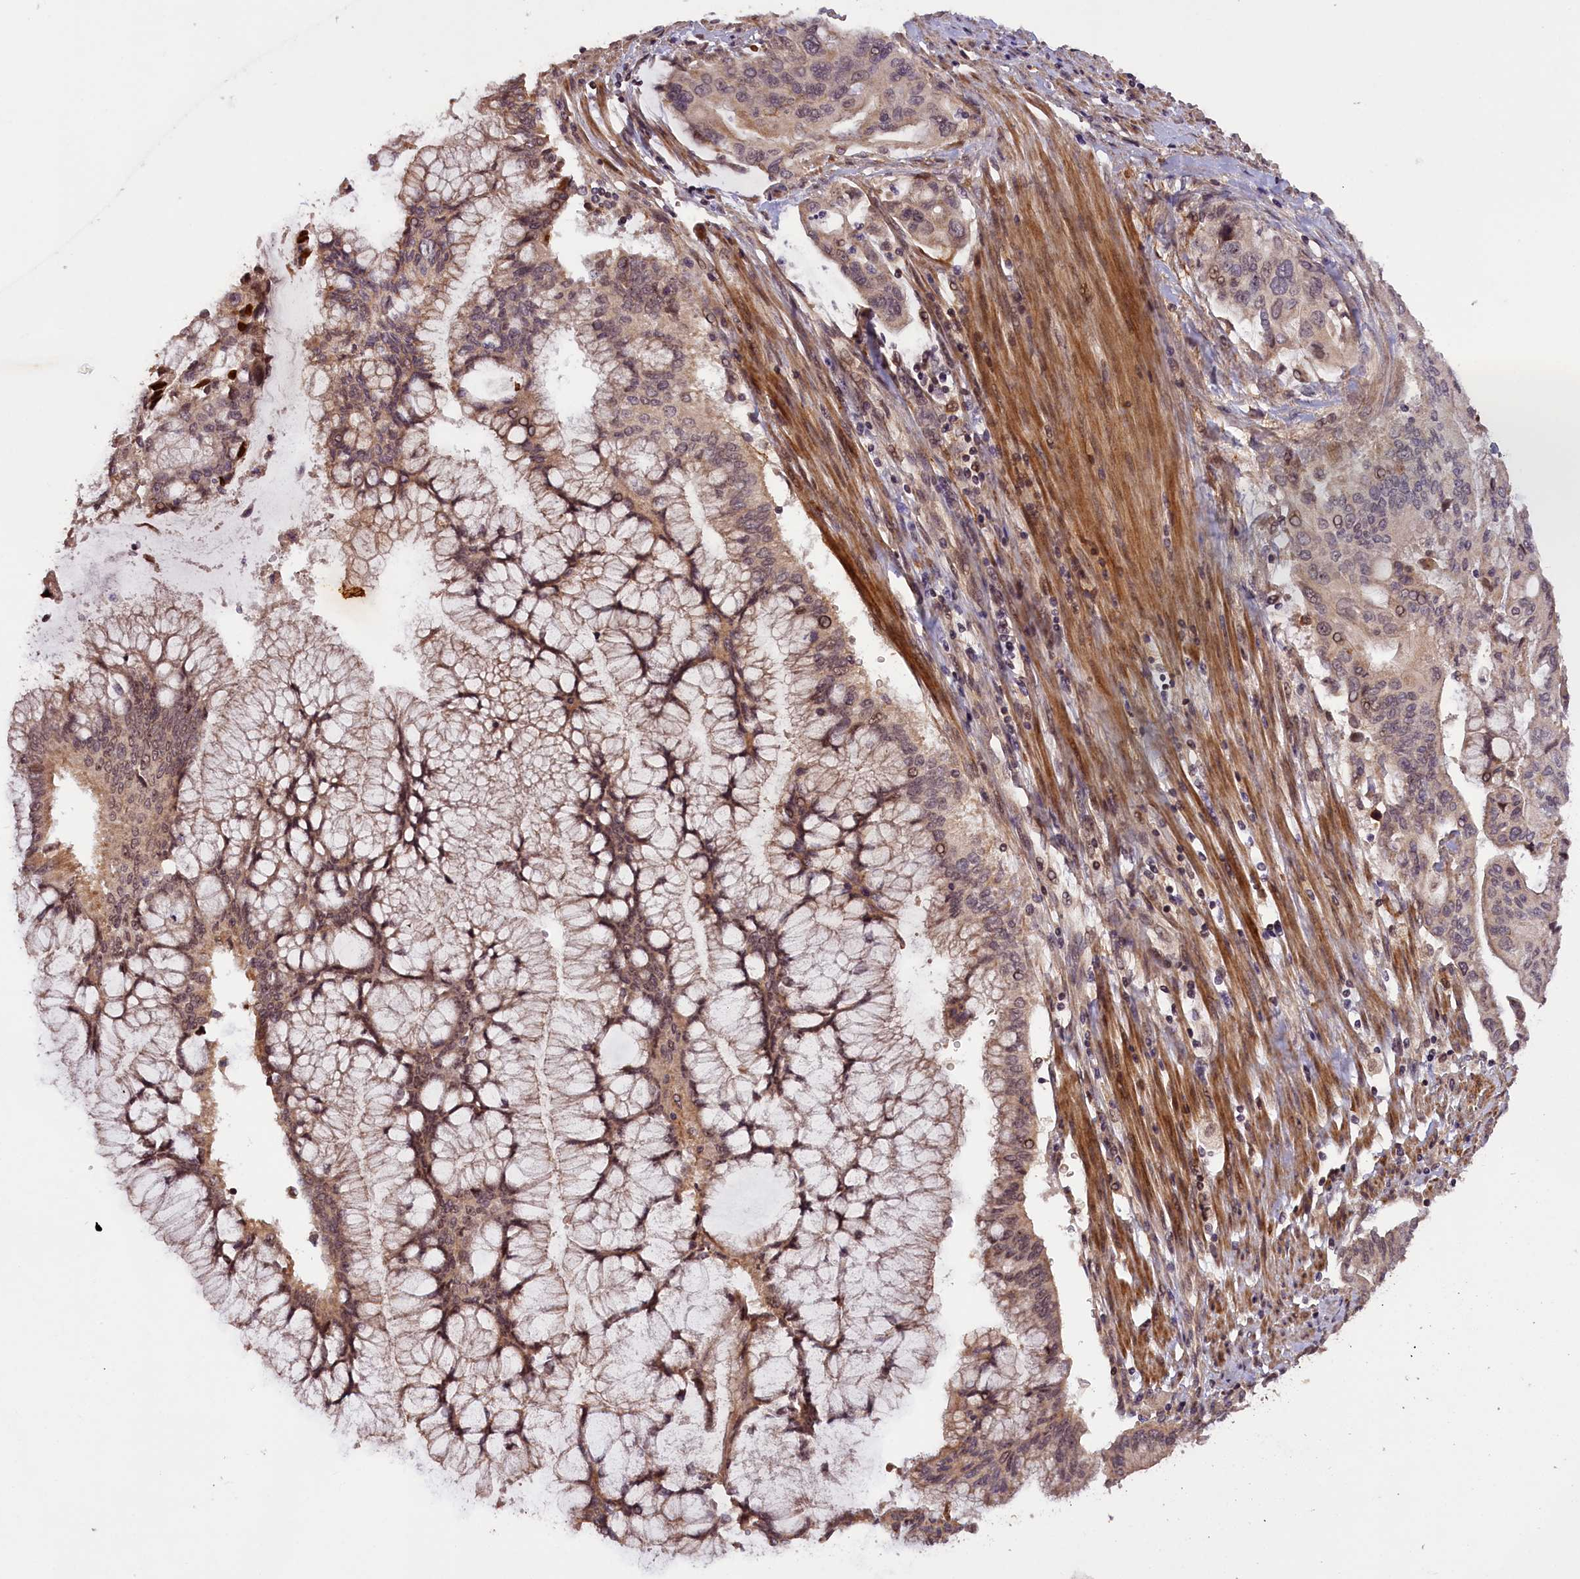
{"staining": {"intensity": "moderate", "quantity": "25%-75%", "location": "cytoplasmic/membranous,nuclear"}, "tissue": "pancreatic cancer", "cell_type": "Tumor cells", "image_type": "cancer", "snomed": [{"axis": "morphology", "description": "Adenocarcinoma, NOS"}, {"axis": "topography", "description": "Pancreas"}], "caption": "The micrograph demonstrates staining of pancreatic cancer (adenocarcinoma), revealing moderate cytoplasmic/membranous and nuclear protein positivity (brown color) within tumor cells.", "gene": "ZNF480", "patient": {"sex": "male", "age": 46}}